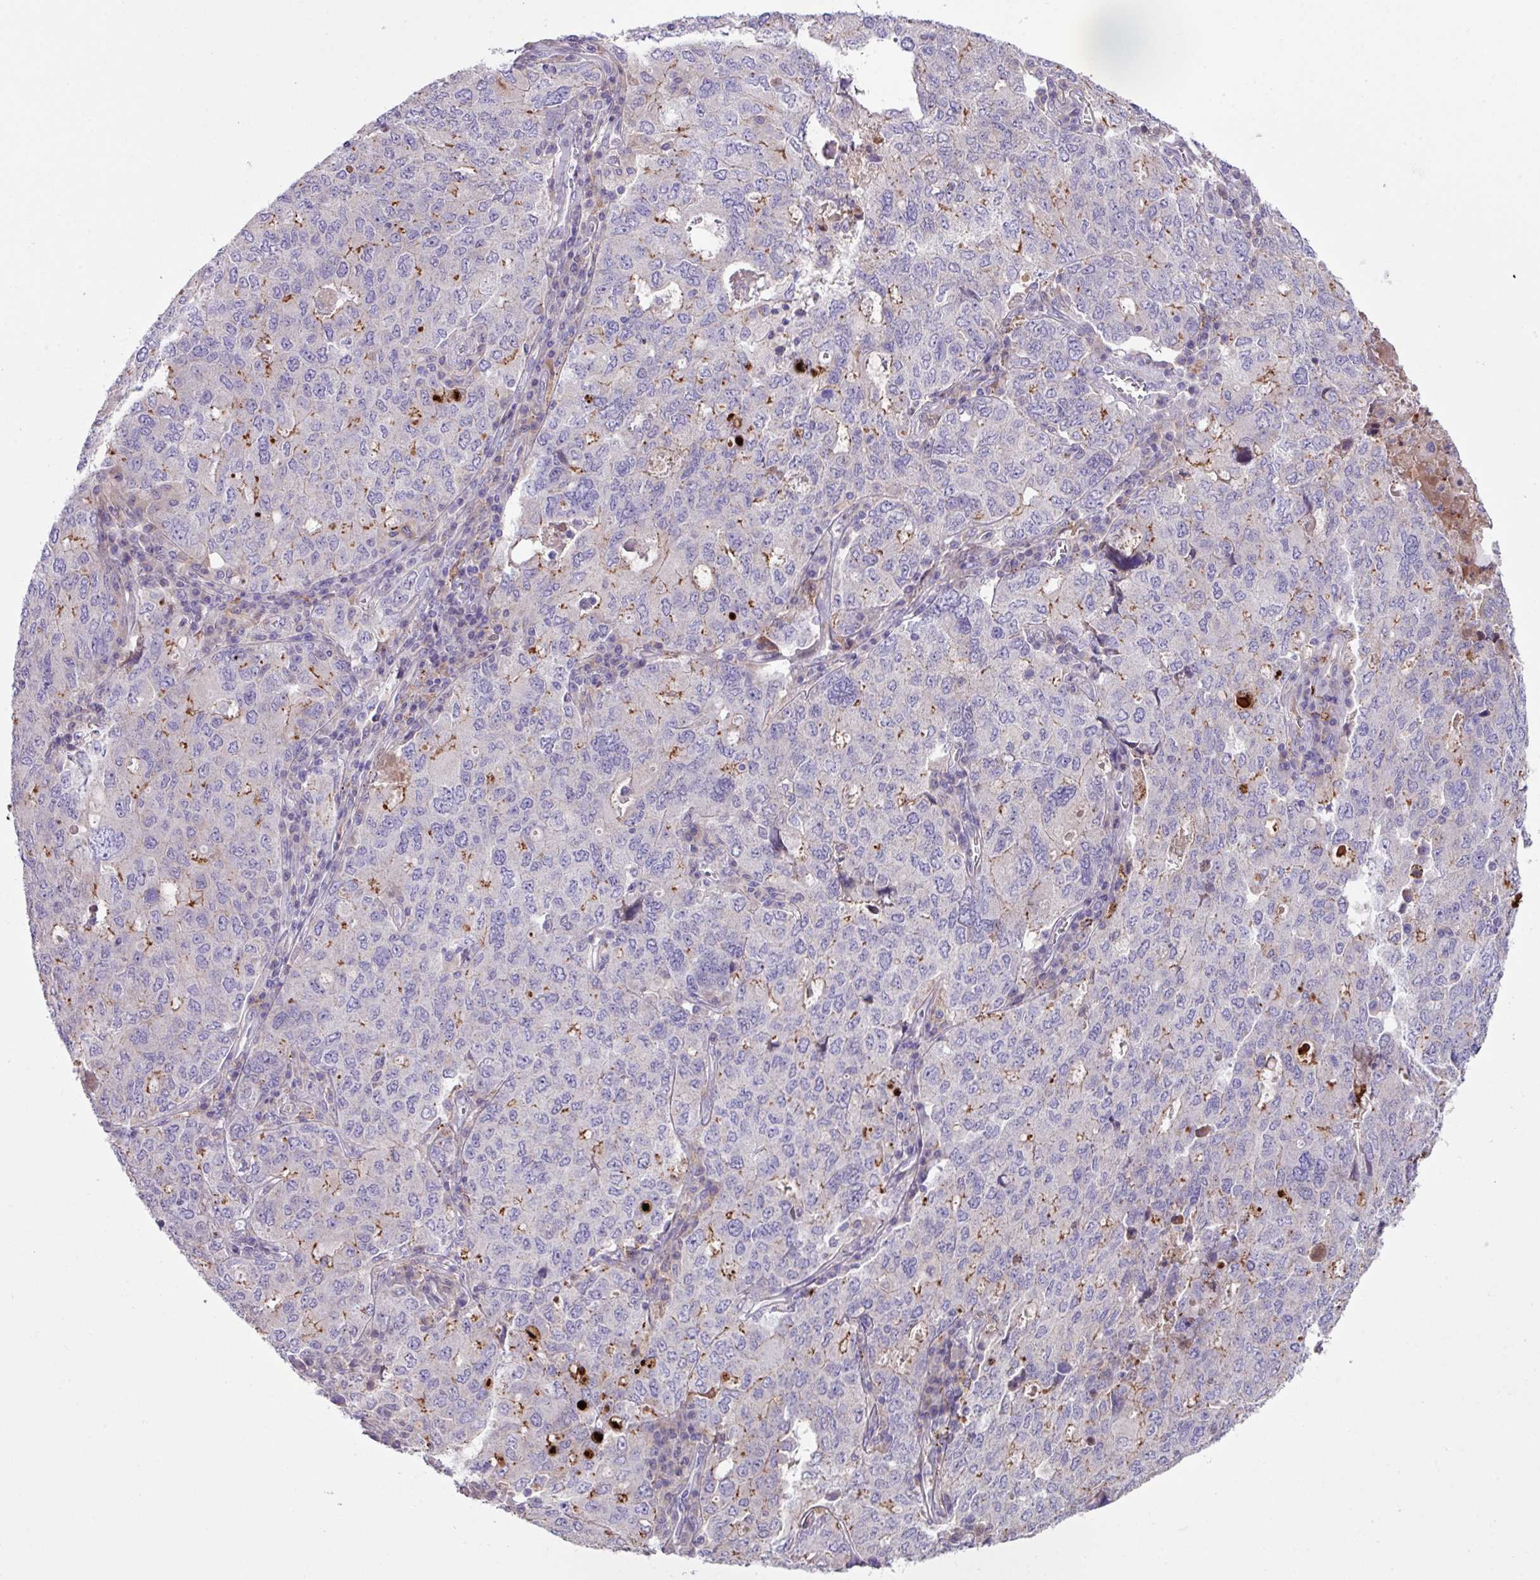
{"staining": {"intensity": "moderate", "quantity": "<25%", "location": "cytoplasmic/membranous"}, "tissue": "ovarian cancer", "cell_type": "Tumor cells", "image_type": "cancer", "snomed": [{"axis": "morphology", "description": "Carcinoma, endometroid"}, {"axis": "topography", "description": "Ovary"}], "caption": "Immunohistochemistry of ovarian cancer (endometroid carcinoma) displays low levels of moderate cytoplasmic/membranous positivity in about <25% of tumor cells.", "gene": "IQCJ", "patient": {"sex": "female", "age": 62}}